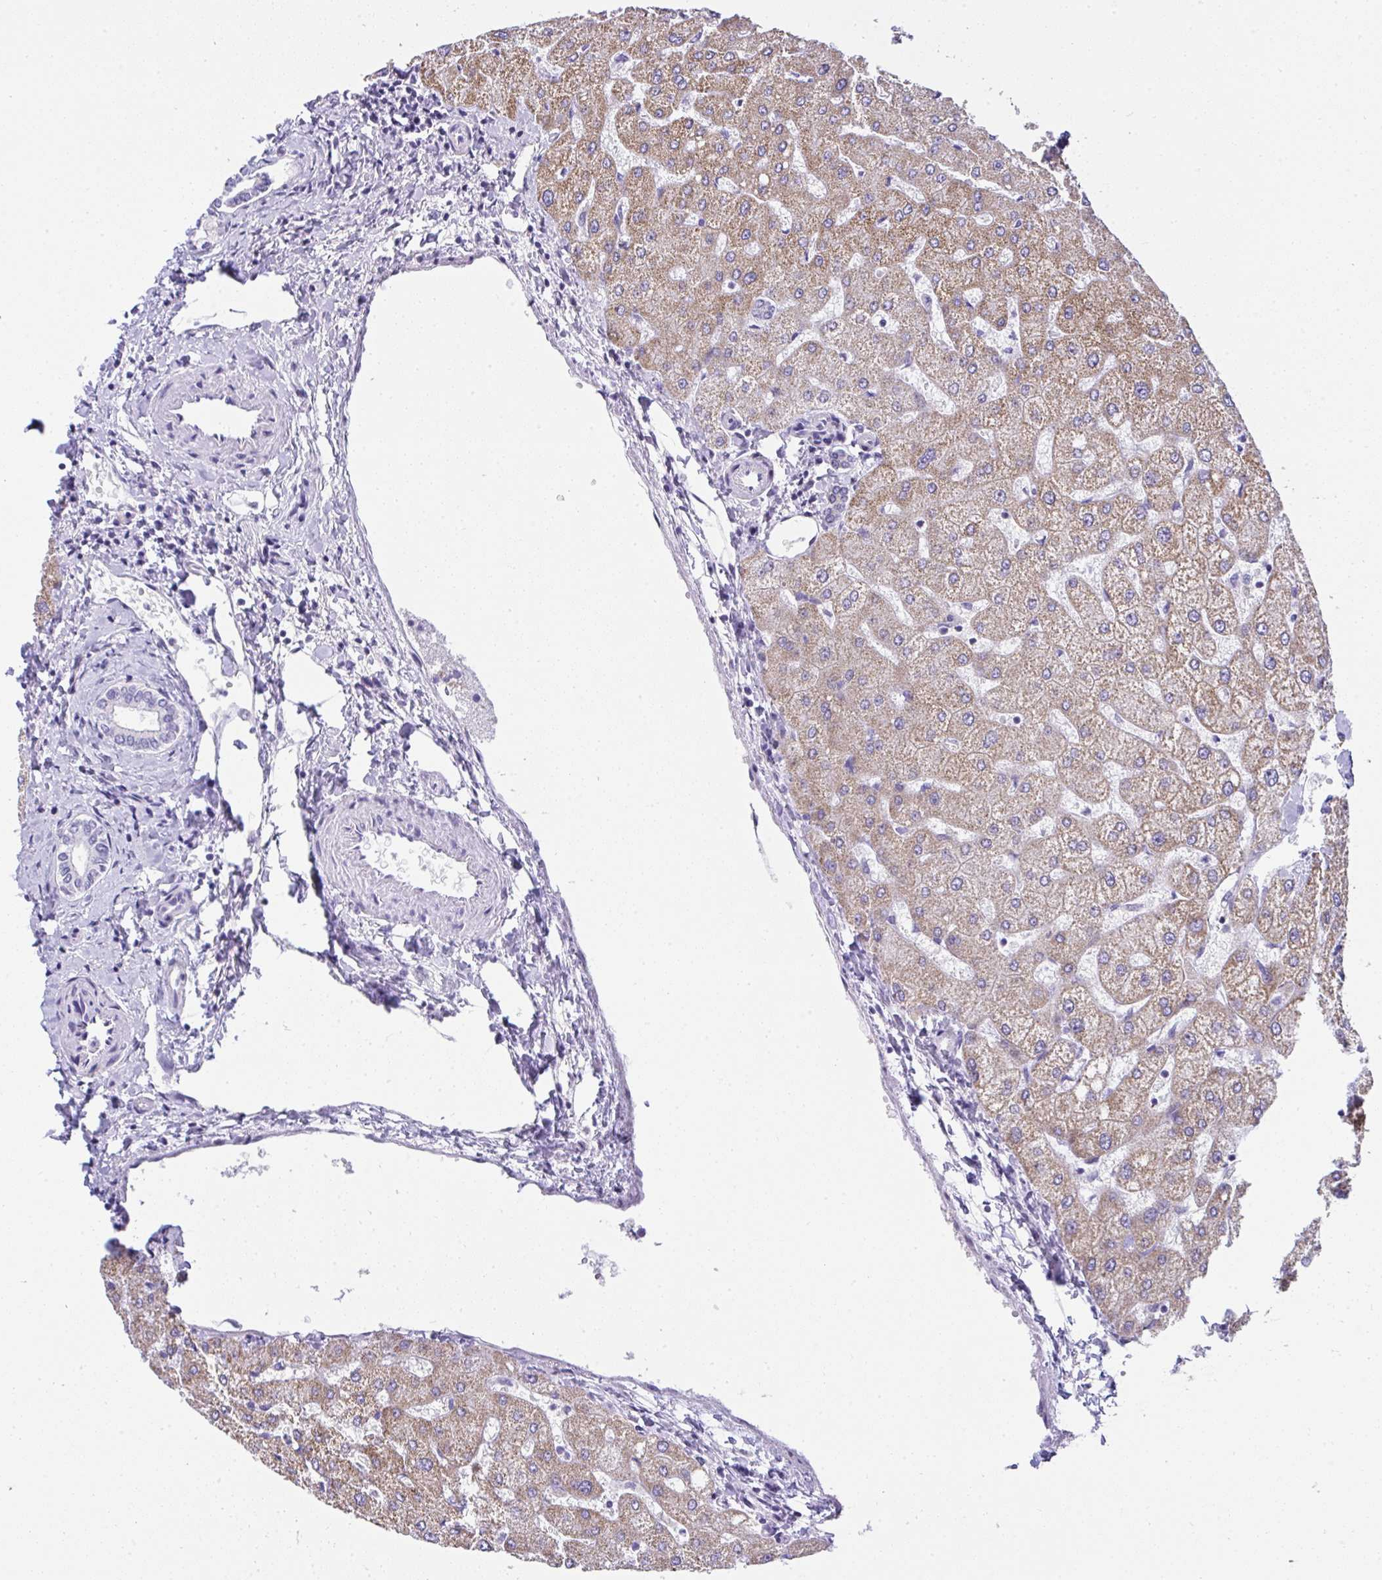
{"staining": {"intensity": "negative", "quantity": "none", "location": "none"}, "tissue": "liver", "cell_type": "Cholangiocytes", "image_type": "normal", "snomed": [{"axis": "morphology", "description": "Normal tissue, NOS"}, {"axis": "topography", "description": "Liver"}], "caption": "Immunohistochemical staining of normal liver displays no significant positivity in cholangiocytes. (DAB IHC, high magnification).", "gene": "RNF183", "patient": {"sex": "female", "age": 54}}